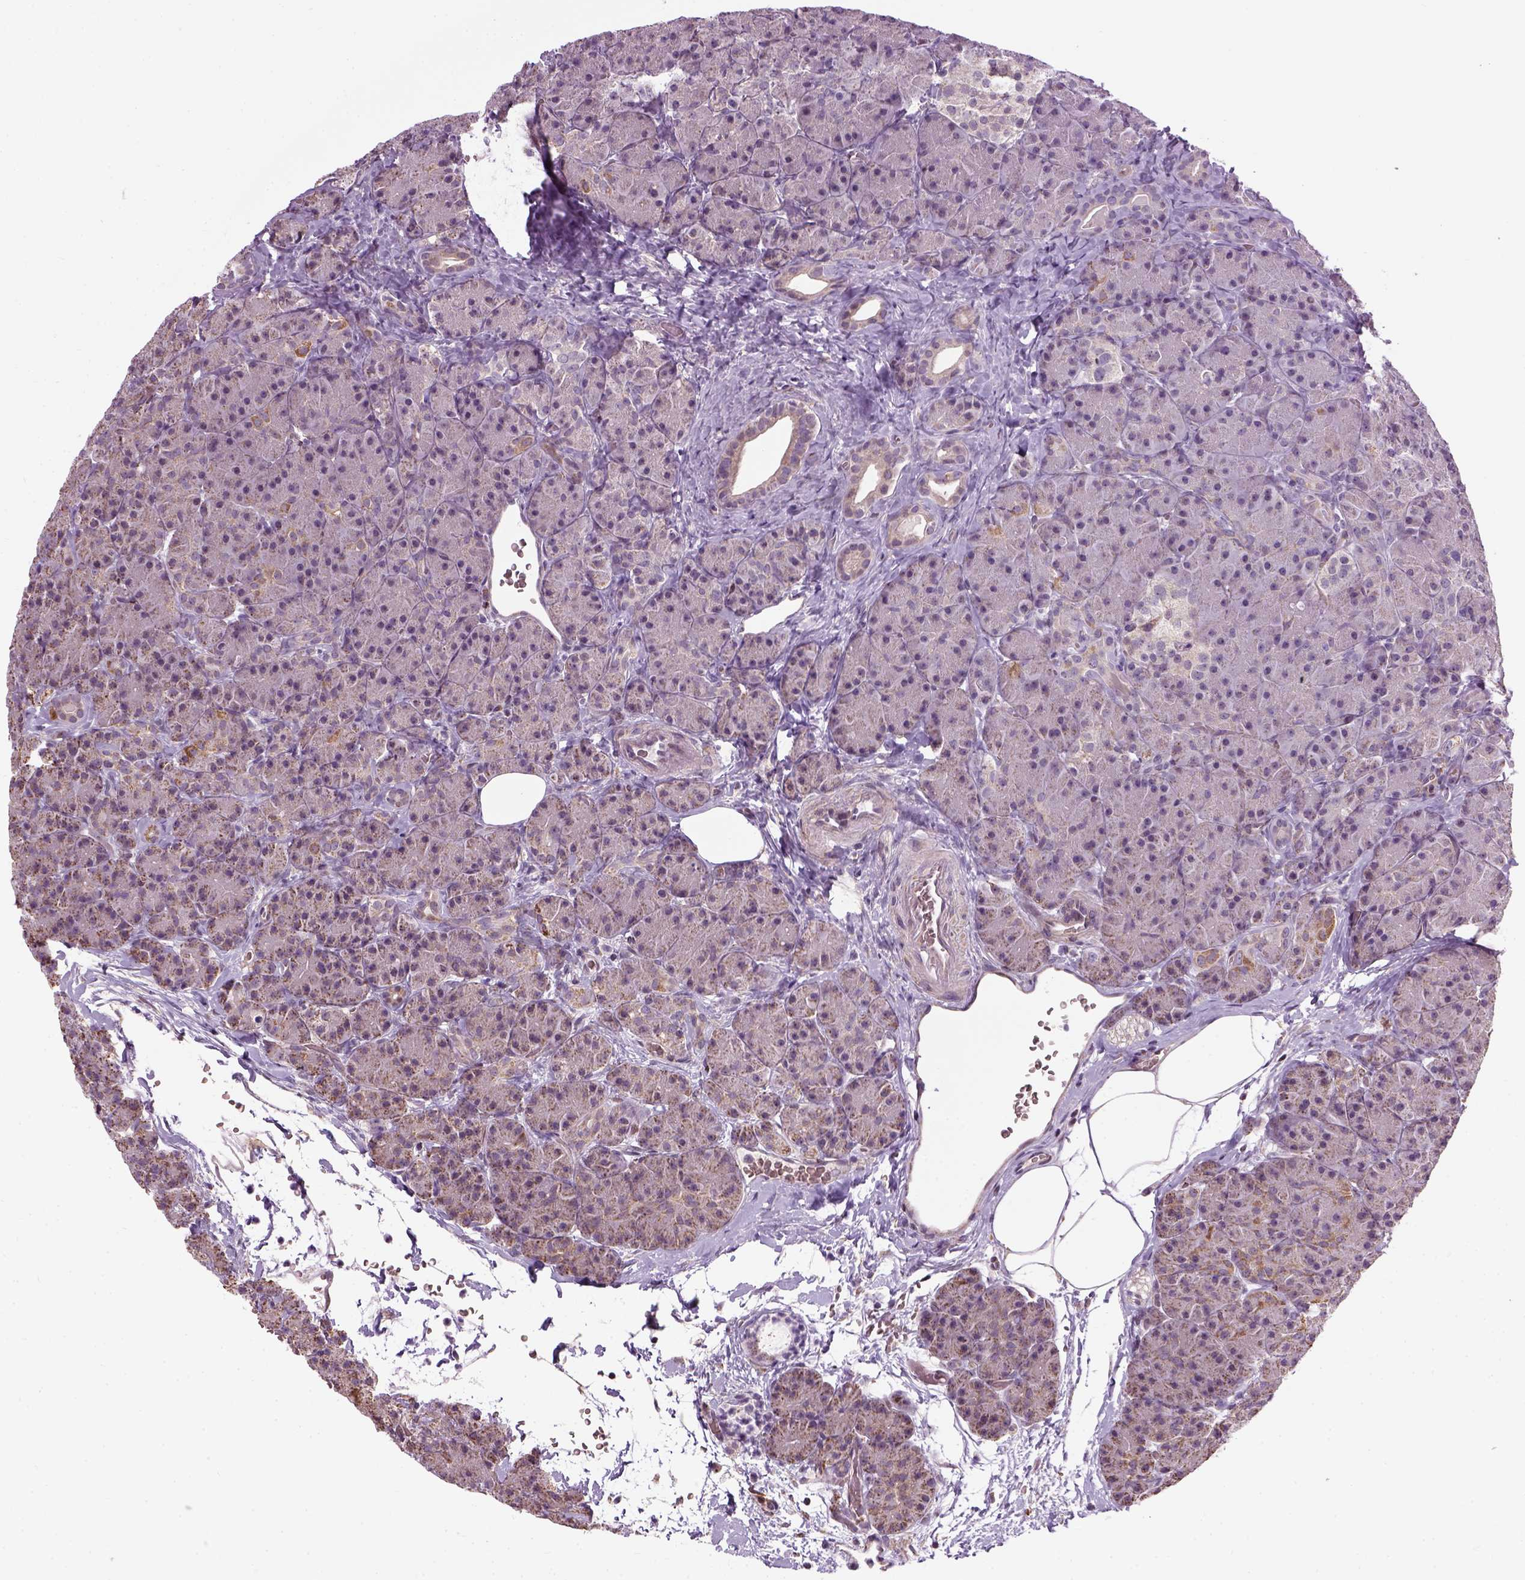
{"staining": {"intensity": "weak", "quantity": "<25%", "location": "cytoplasmic/membranous"}, "tissue": "pancreas", "cell_type": "Exocrine glandular cells", "image_type": "normal", "snomed": [{"axis": "morphology", "description": "Normal tissue, NOS"}, {"axis": "topography", "description": "Pancreas"}], "caption": "The micrograph demonstrates no significant expression in exocrine glandular cells of pancreas.", "gene": "XK", "patient": {"sex": "male", "age": 57}}